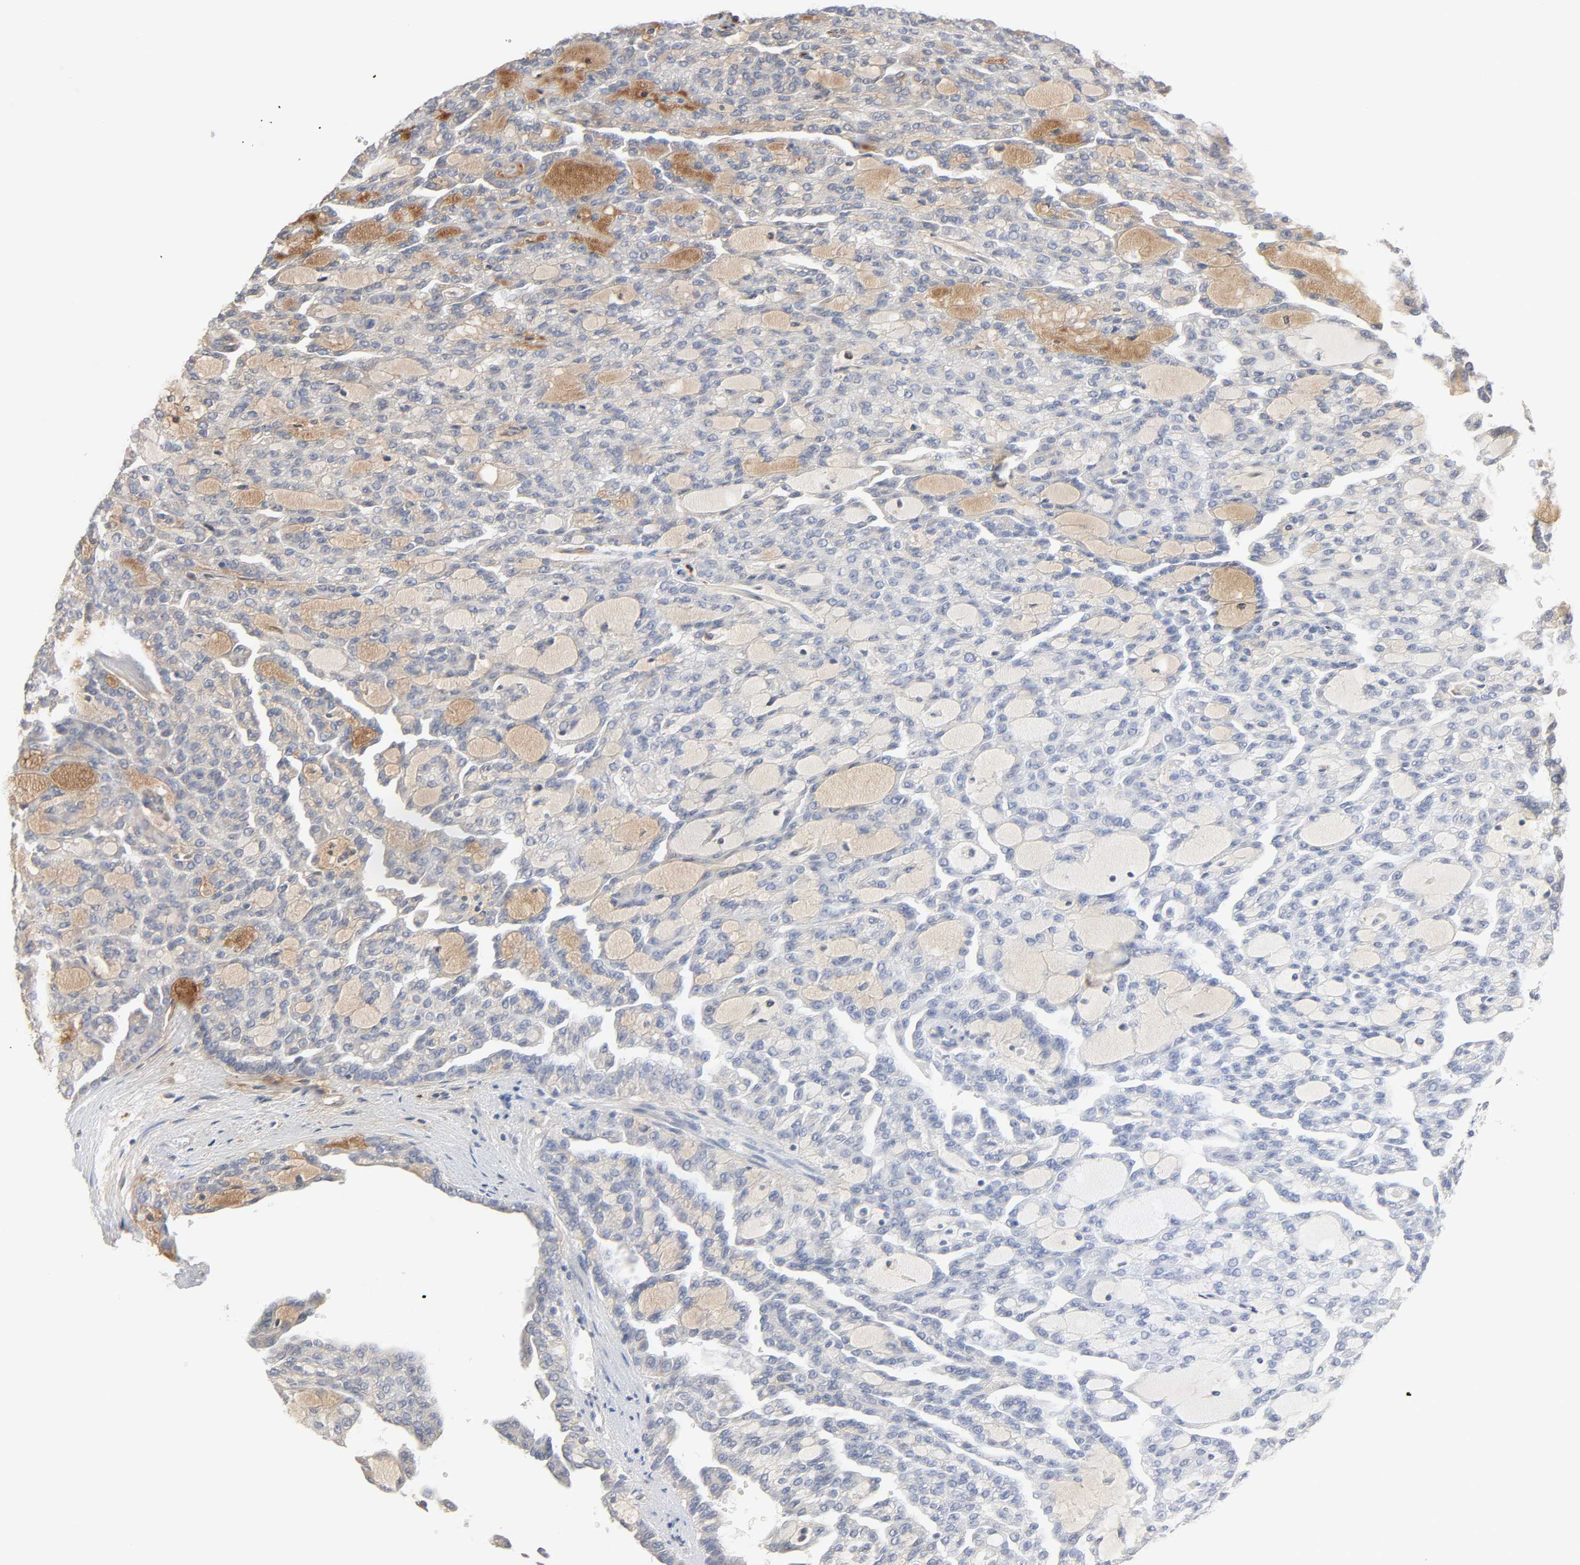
{"staining": {"intensity": "moderate", "quantity": "25%-75%", "location": "cytoplasmic/membranous"}, "tissue": "renal cancer", "cell_type": "Tumor cells", "image_type": "cancer", "snomed": [{"axis": "morphology", "description": "Adenocarcinoma, NOS"}, {"axis": "topography", "description": "Kidney"}], "caption": "Renal adenocarcinoma was stained to show a protein in brown. There is medium levels of moderate cytoplasmic/membranous expression in approximately 25%-75% of tumor cells. (IHC, brightfield microscopy, high magnification).", "gene": "FAM118A", "patient": {"sex": "male", "age": 63}}